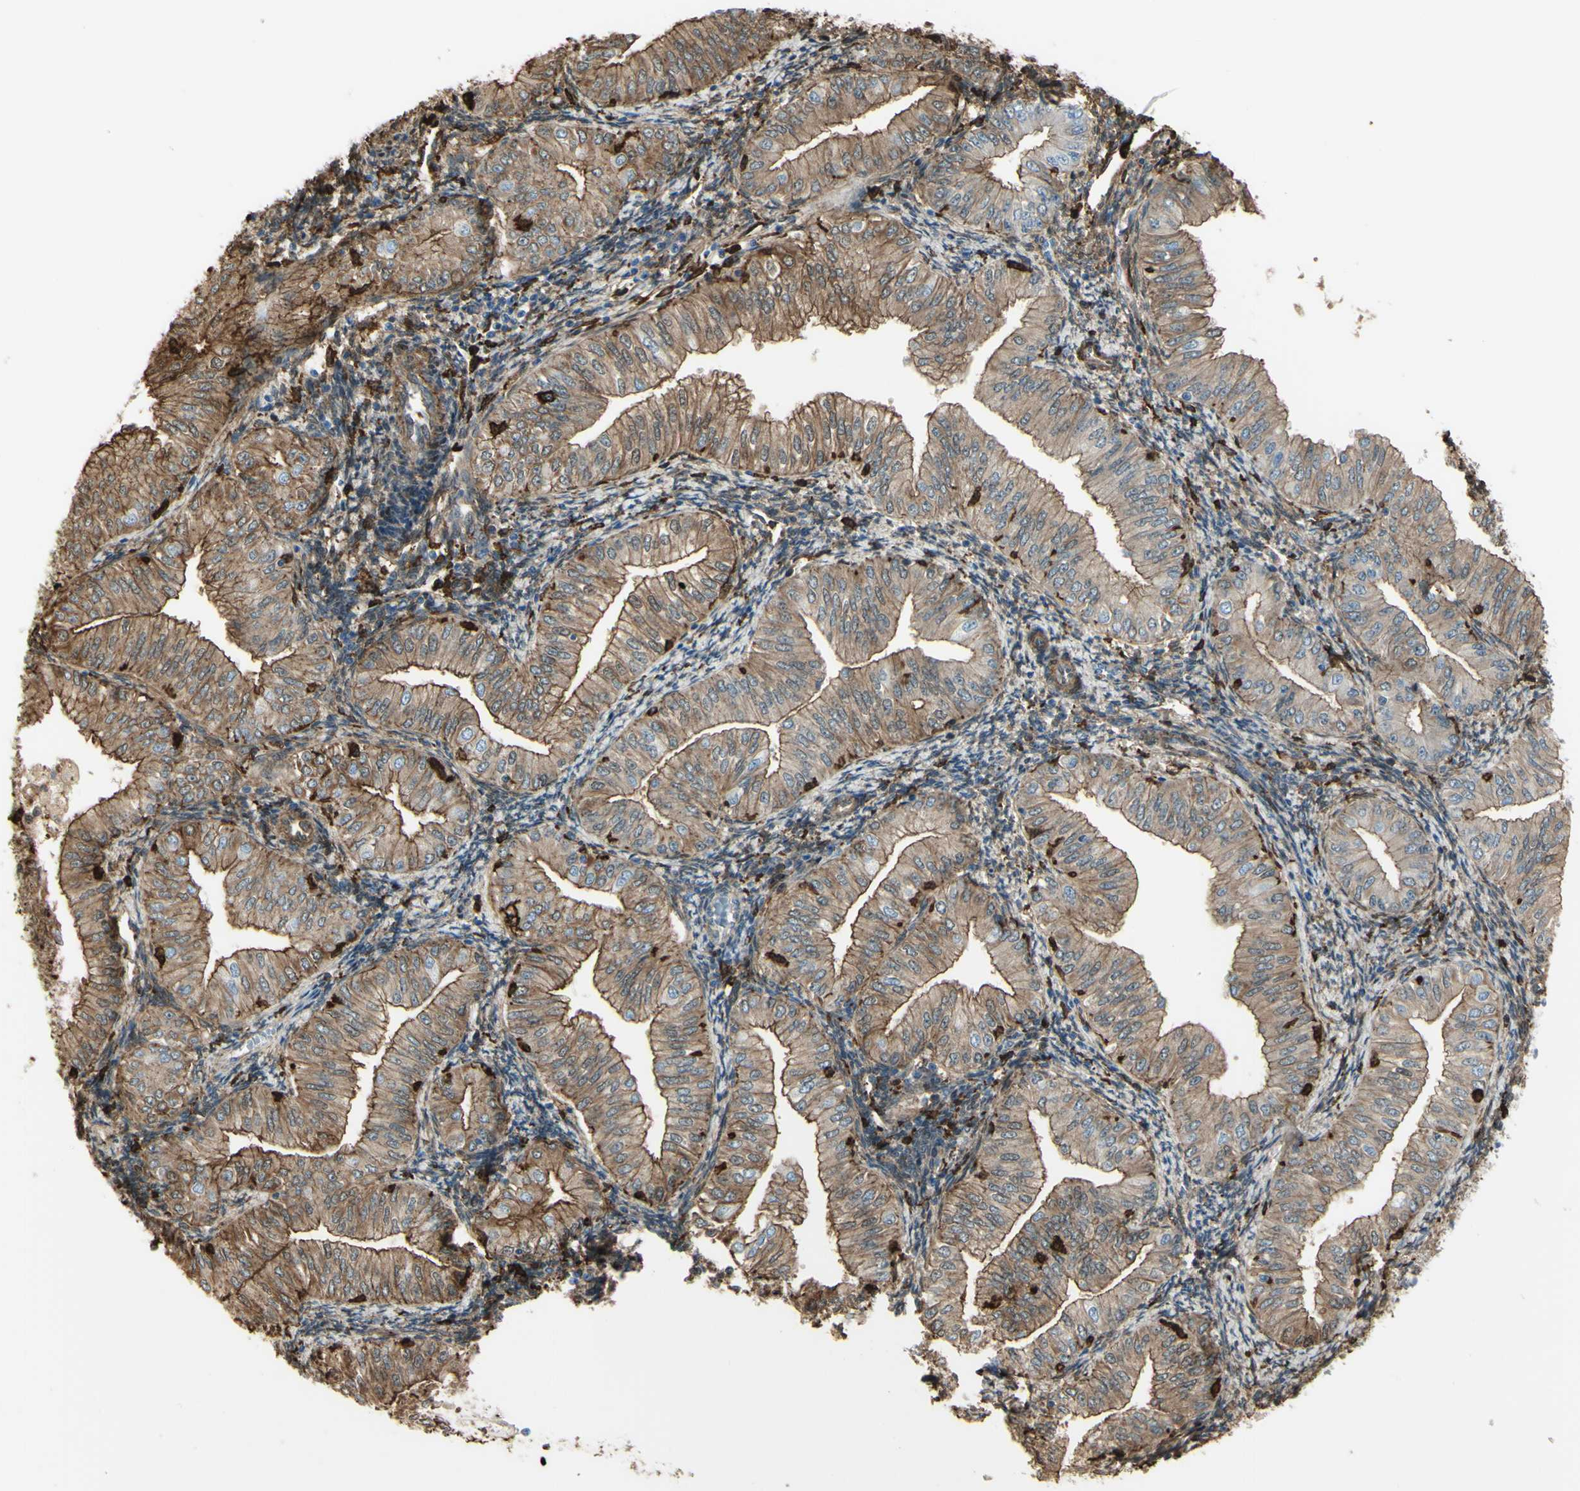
{"staining": {"intensity": "moderate", "quantity": ">75%", "location": "cytoplasmic/membranous"}, "tissue": "endometrial cancer", "cell_type": "Tumor cells", "image_type": "cancer", "snomed": [{"axis": "morphology", "description": "Normal tissue, NOS"}, {"axis": "morphology", "description": "Adenocarcinoma, NOS"}, {"axis": "topography", "description": "Endometrium"}], "caption": "Adenocarcinoma (endometrial) was stained to show a protein in brown. There is medium levels of moderate cytoplasmic/membranous staining in about >75% of tumor cells. (DAB = brown stain, brightfield microscopy at high magnification).", "gene": "GSN", "patient": {"sex": "female", "age": 53}}